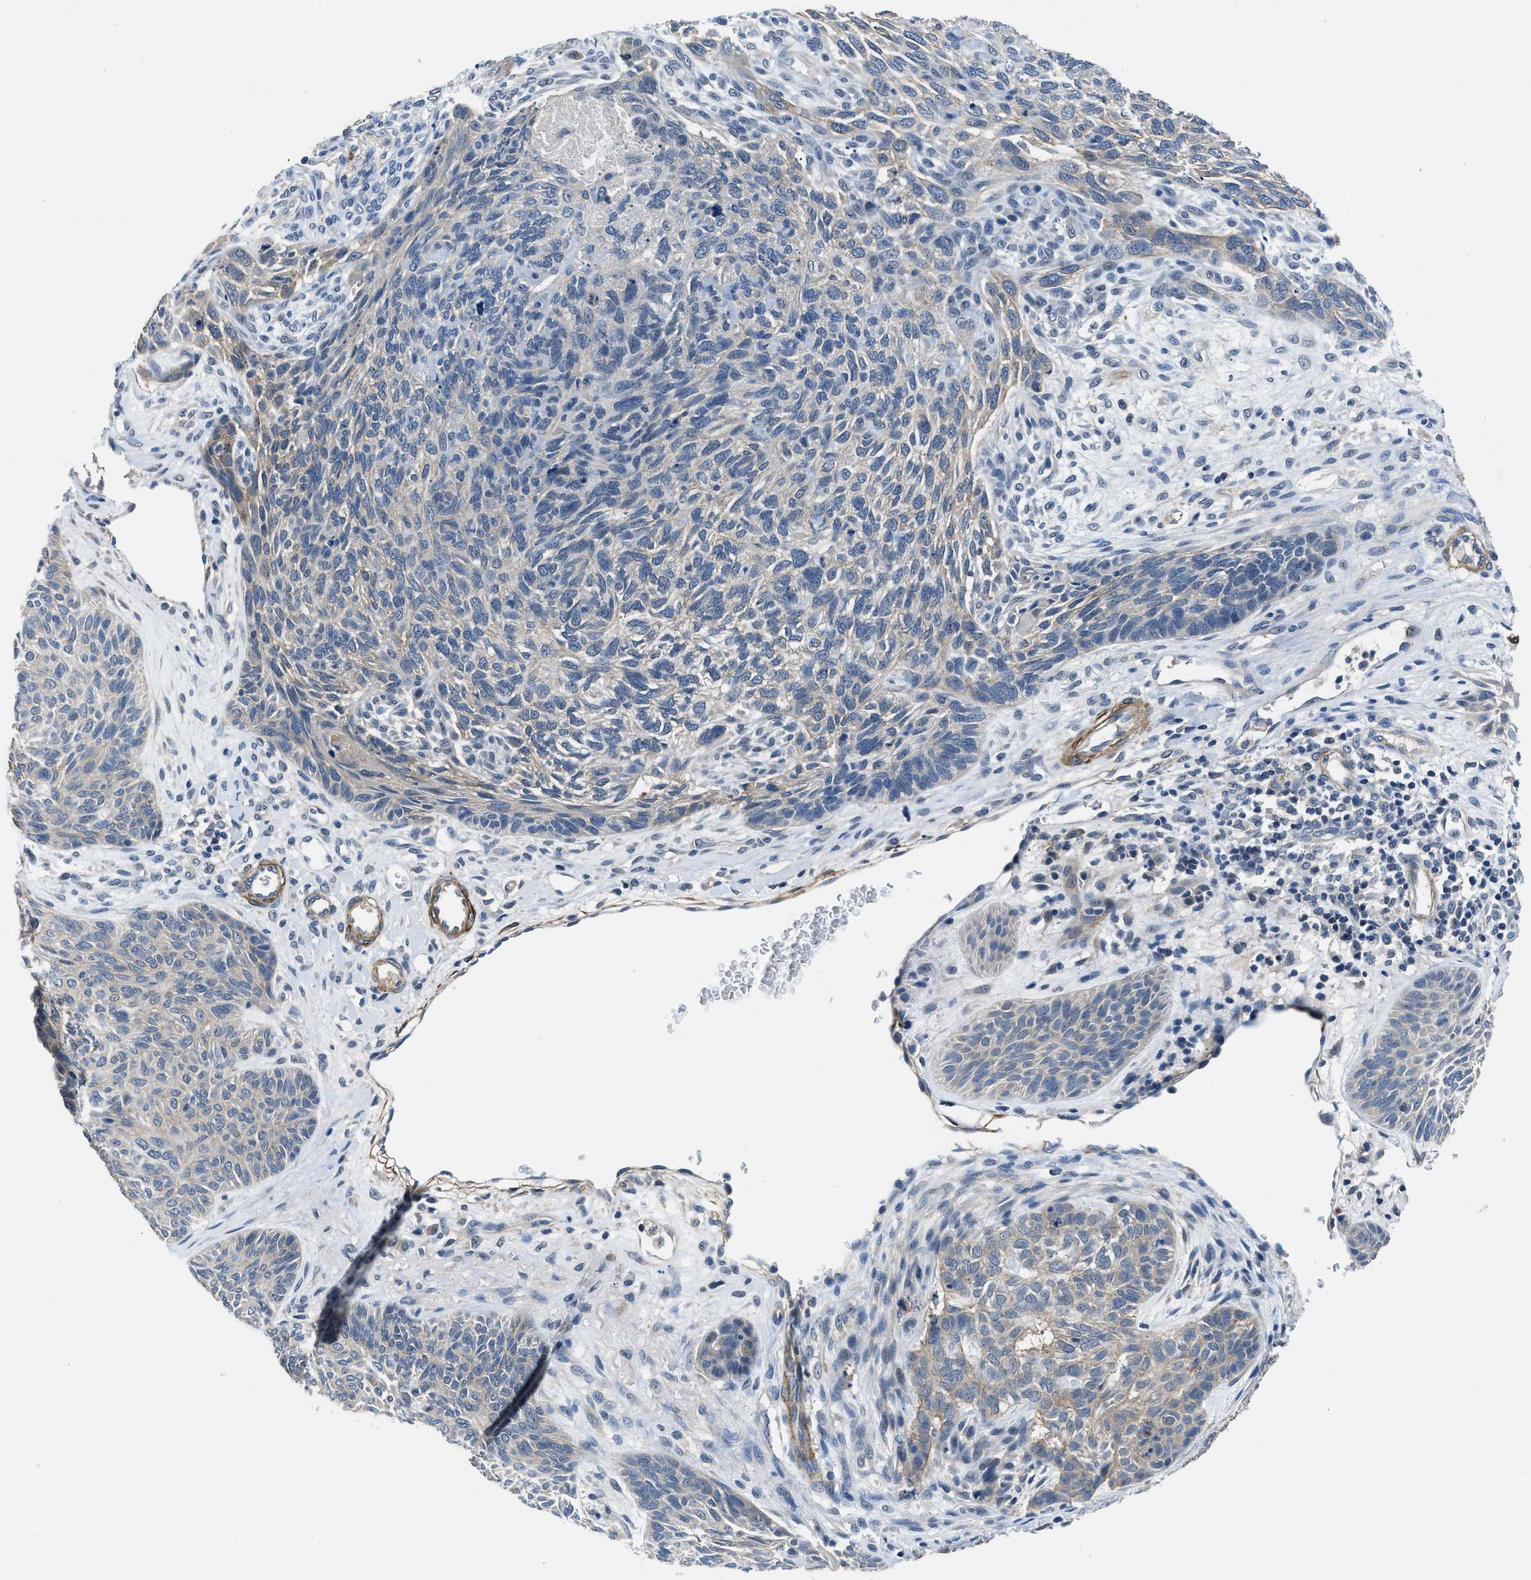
{"staining": {"intensity": "weak", "quantity": "<25%", "location": "cytoplasmic/membranous"}, "tissue": "skin cancer", "cell_type": "Tumor cells", "image_type": "cancer", "snomed": [{"axis": "morphology", "description": "Basal cell carcinoma"}, {"axis": "topography", "description": "Skin"}], "caption": "IHC image of human skin basal cell carcinoma stained for a protein (brown), which reveals no staining in tumor cells.", "gene": "LANCL2", "patient": {"sex": "male", "age": 55}}